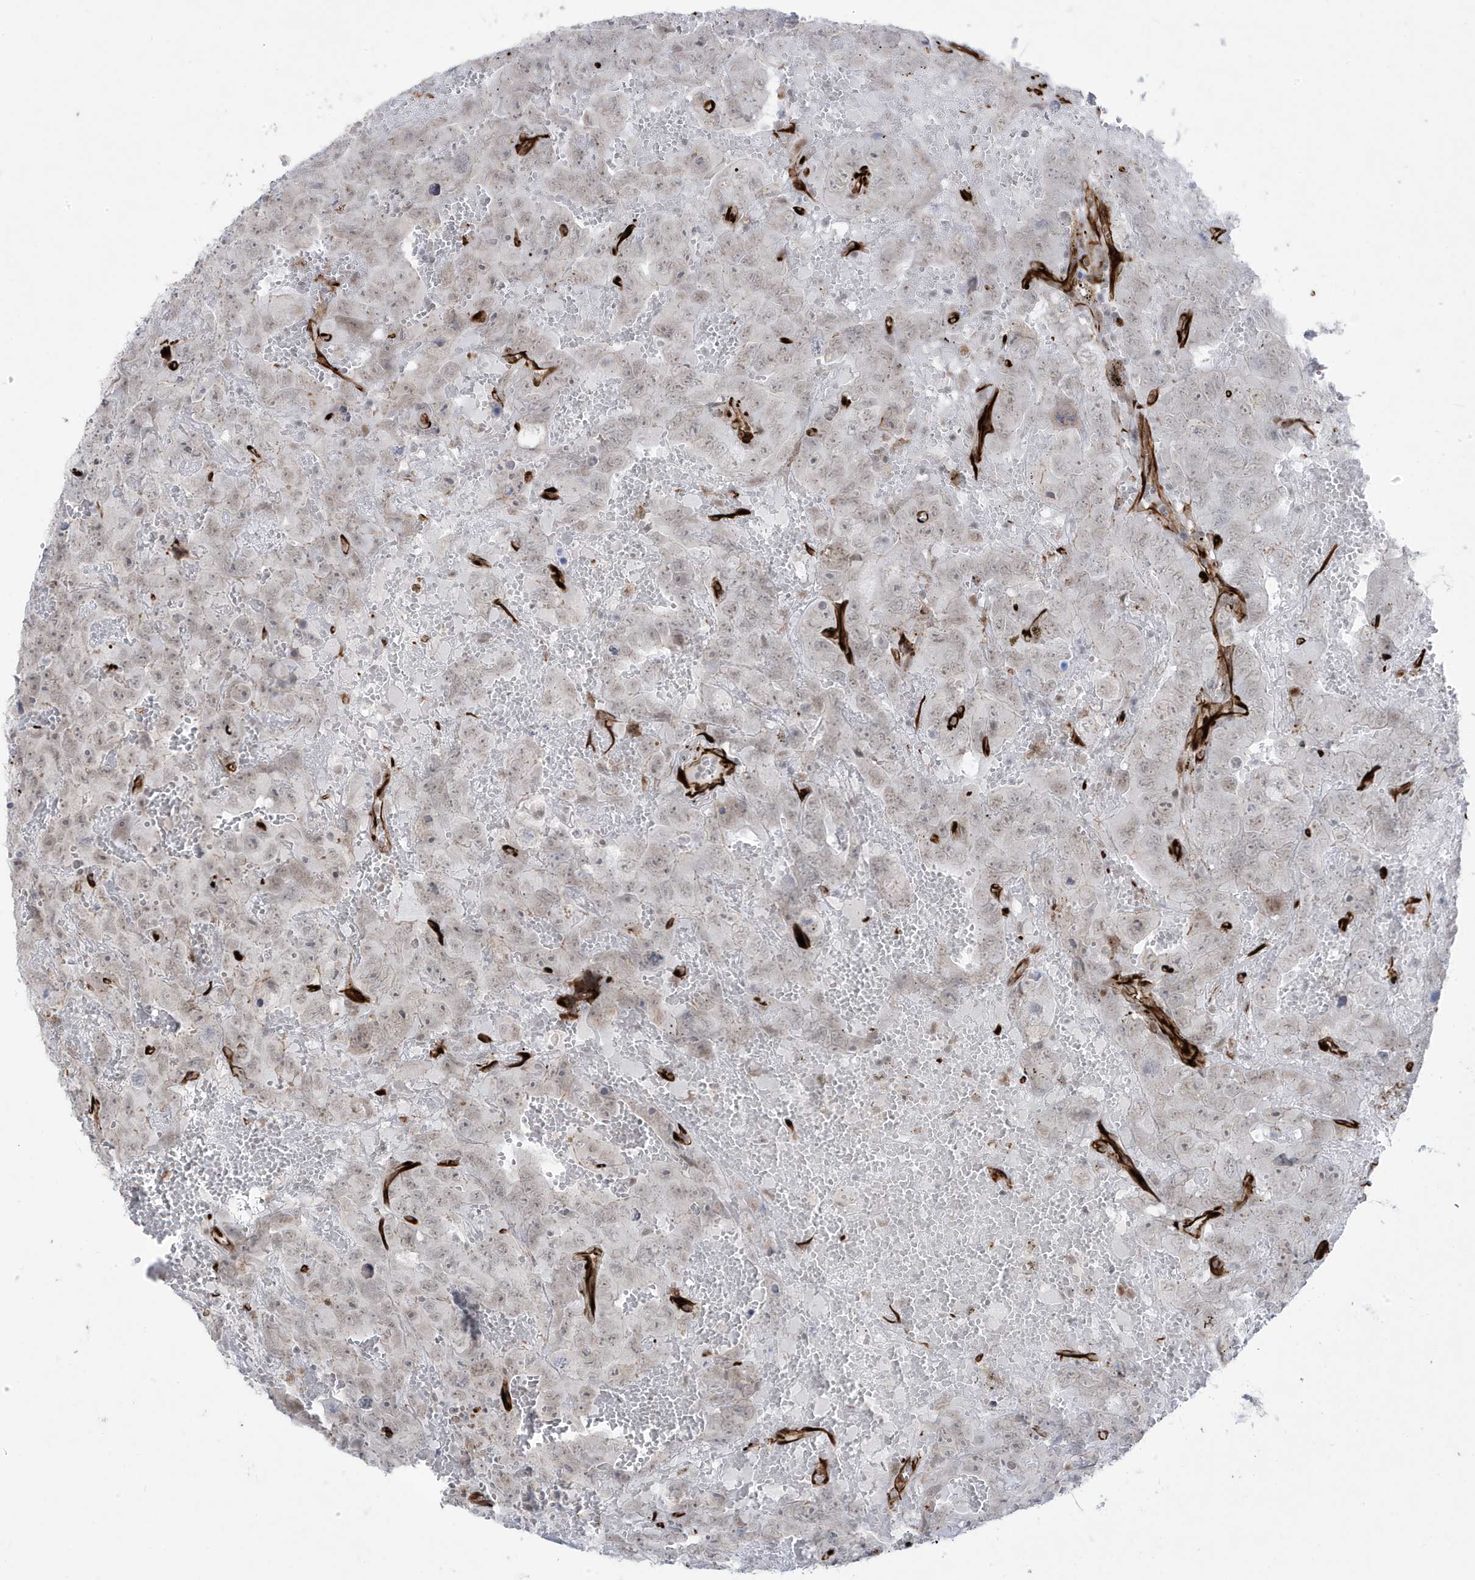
{"staining": {"intensity": "weak", "quantity": ">75%", "location": "nuclear"}, "tissue": "testis cancer", "cell_type": "Tumor cells", "image_type": "cancer", "snomed": [{"axis": "morphology", "description": "Carcinoma, Embryonal, NOS"}, {"axis": "topography", "description": "Testis"}], "caption": "IHC of testis embryonal carcinoma reveals low levels of weak nuclear staining in approximately >75% of tumor cells. The staining was performed using DAB to visualize the protein expression in brown, while the nuclei were stained in blue with hematoxylin (Magnification: 20x).", "gene": "ADAMTSL3", "patient": {"sex": "male", "age": 45}}